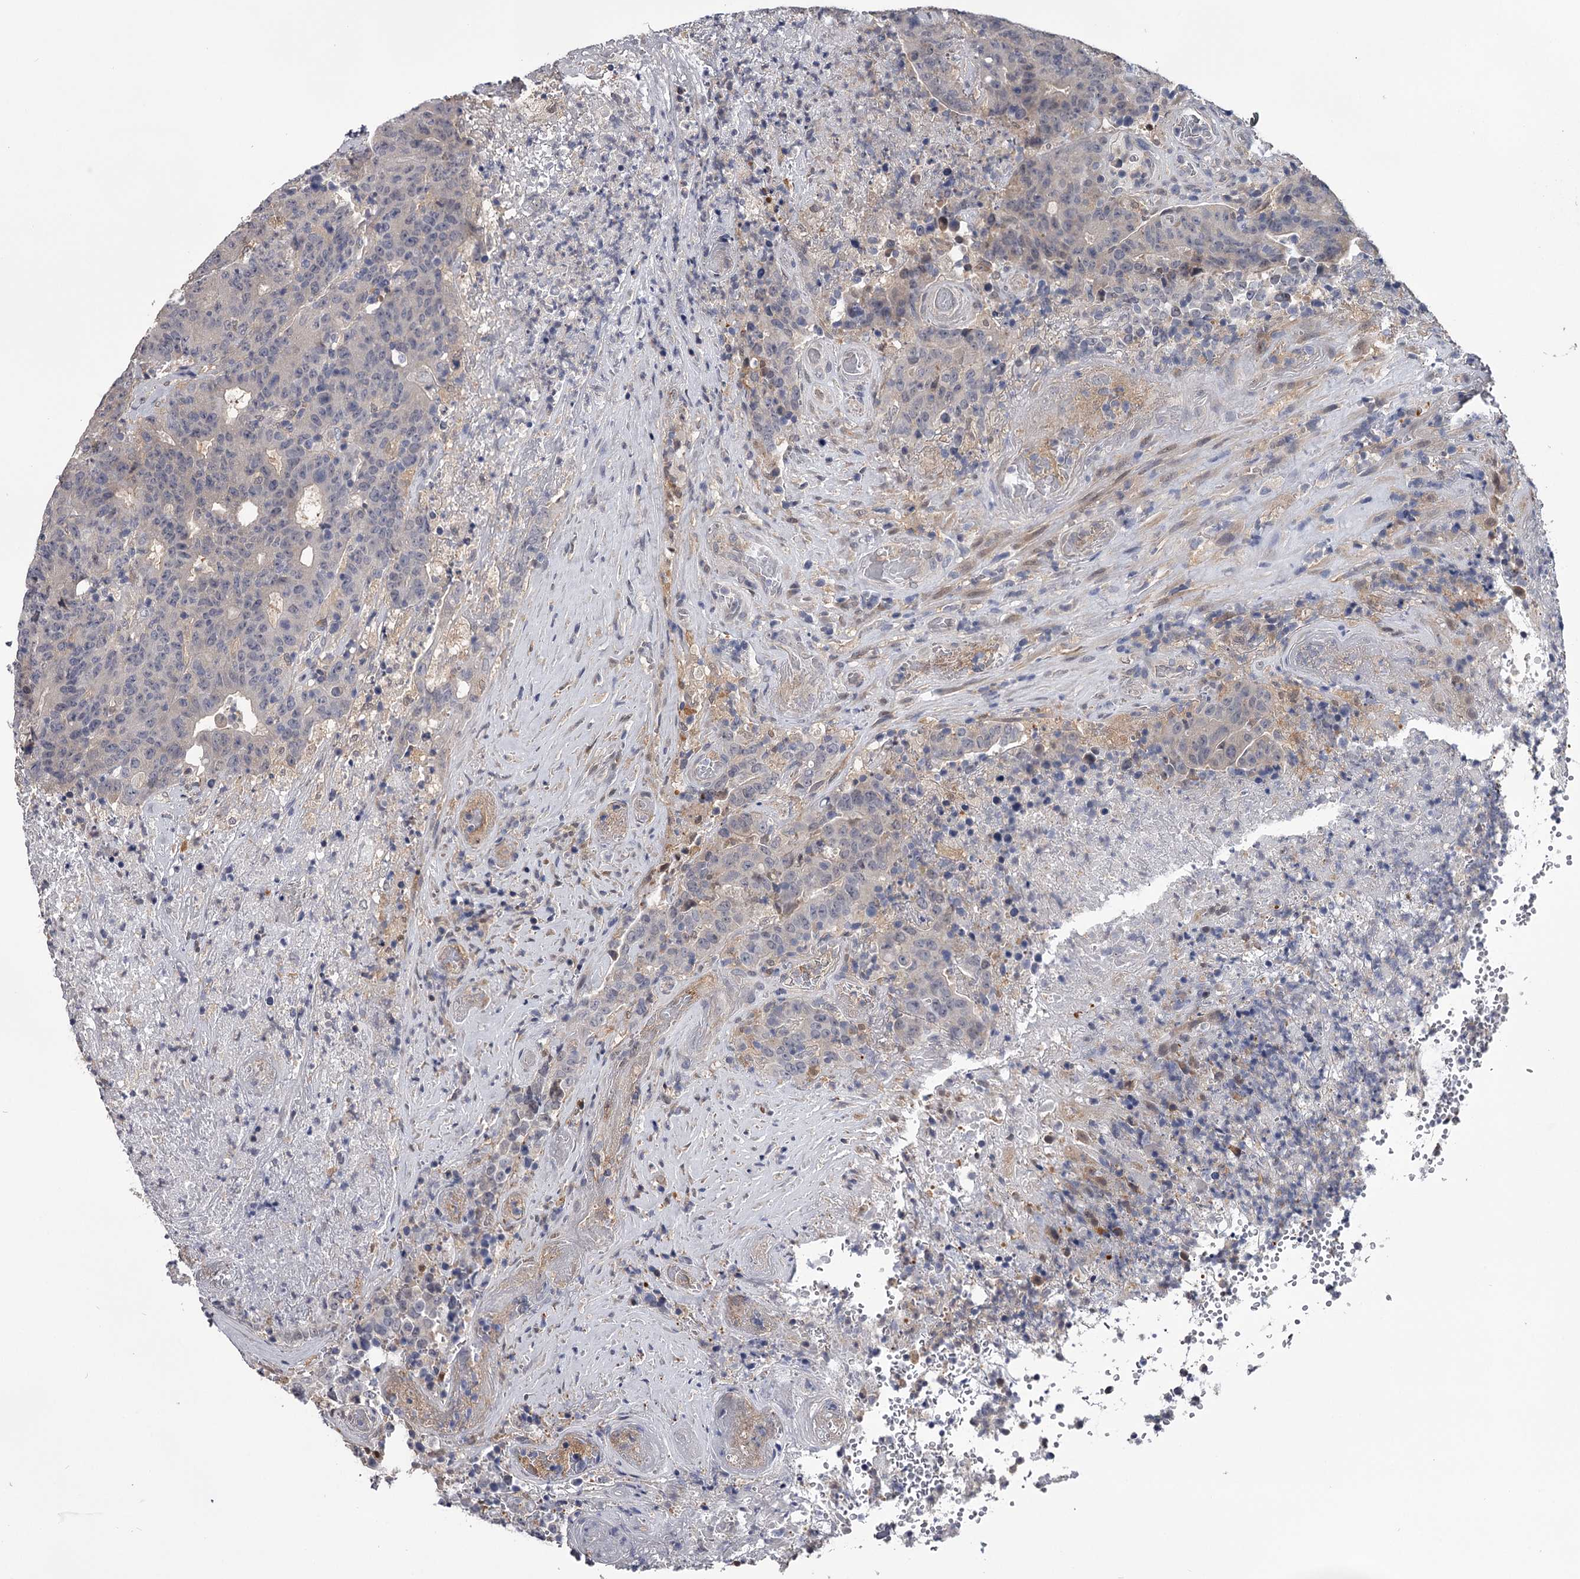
{"staining": {"intensity": "negative", "quantity": "none", "location": "none"}, "tissue": "colorectal cancer", "cell_type": "Tumor cells", "image_type": "cancer", "snomed": [{"axis": "morphology", "description": "Adenocarcinoma, NOS"}, {"axis": "topography", "description": "Colon"}], "caption": "Colorectal adenocarcinoma was stained to show a protein in brown. There is no significant staining in tumor cells.", "gene": "GSTO1", "patient": {"sex": "female", "age": 75}}